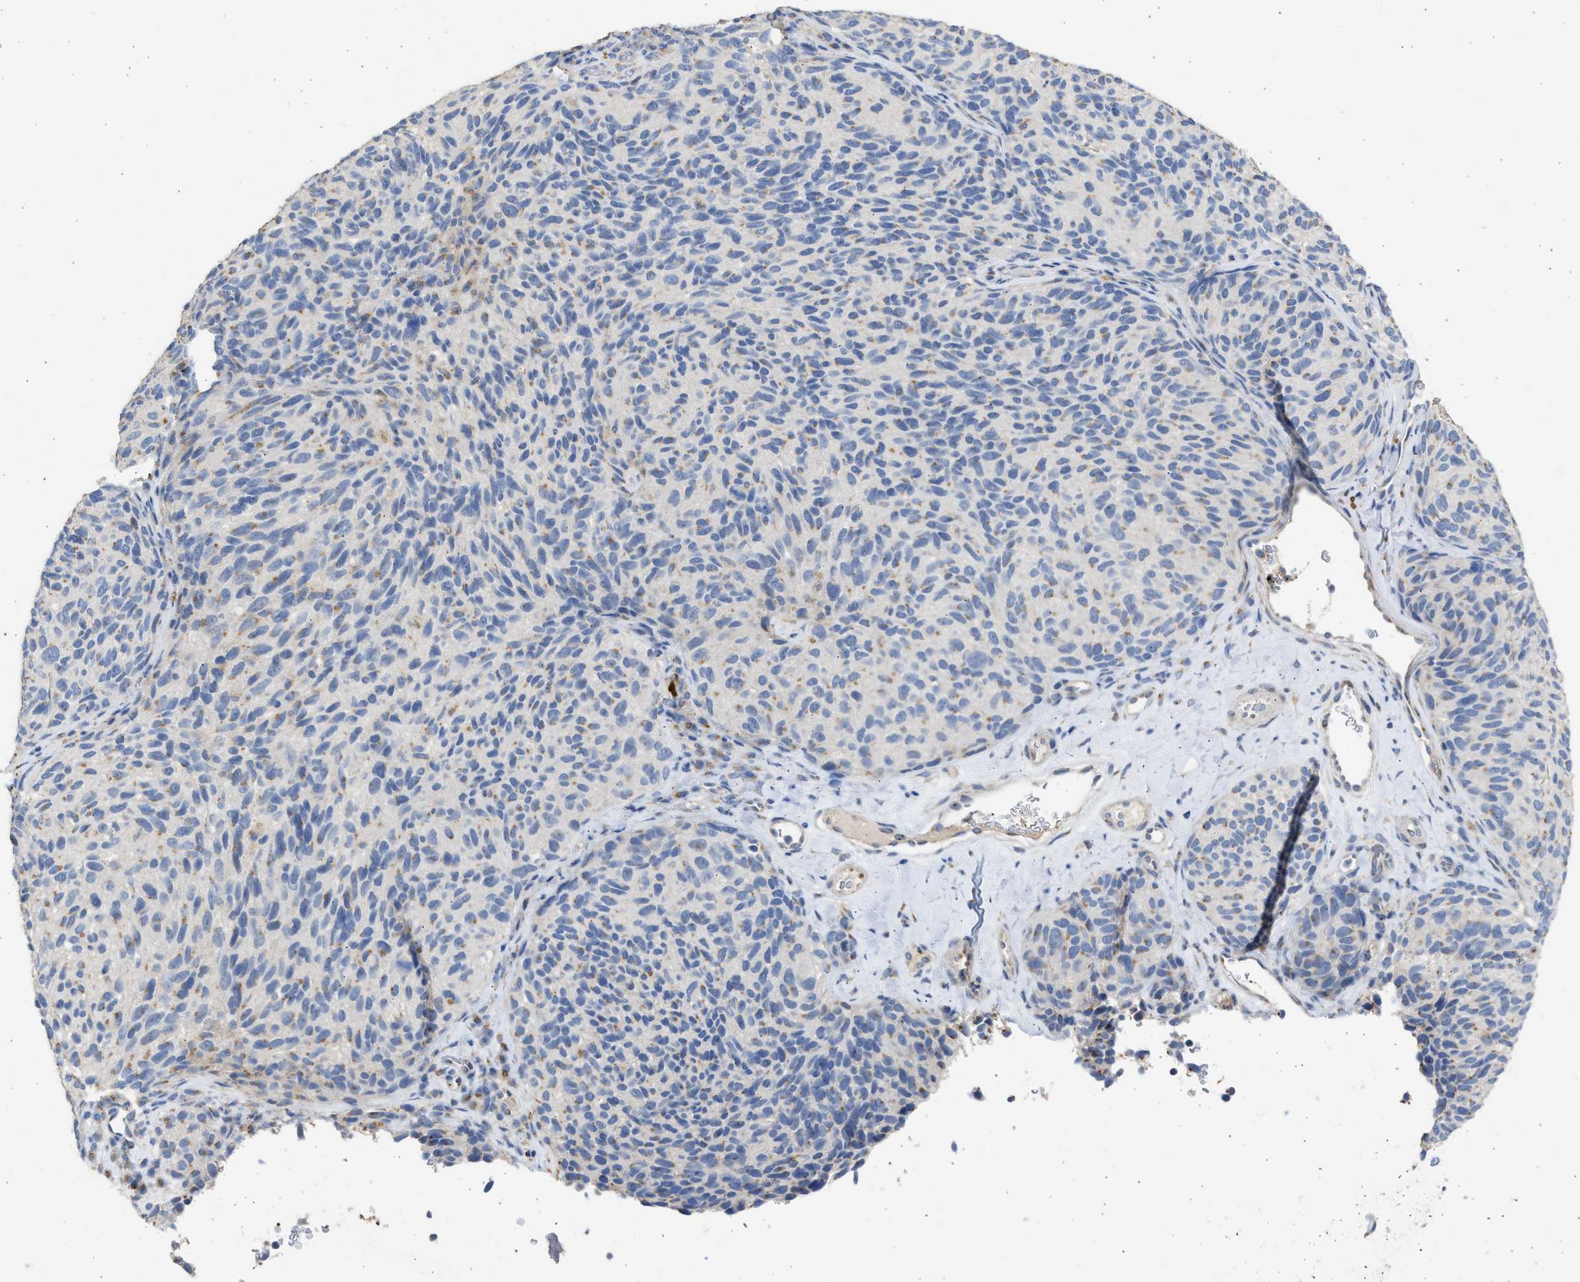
{"staining": {"intensity": "negative", "quantity": "none", "location": "none"}, "tissue": "melanoma", "cell_type": "Tumor cells", "image_type": "cancer", "snomed": [{"axis": "morphology", "description": "Malignant melanoma, NOS"}, {"axis": "topography", "description": "Skin"}], "caption": "IHC image of neoplastic tissue: malignant melanoma stained with DAB demonstrates no significant protein staining in tumor cells. Brightfield microscopy of immunohistochemistry stained with DAB (brown) and hematoxylin (blue), captured at high magnification.", "gene": "IPO8", "patient": {"sex": "female", "age": 73}}